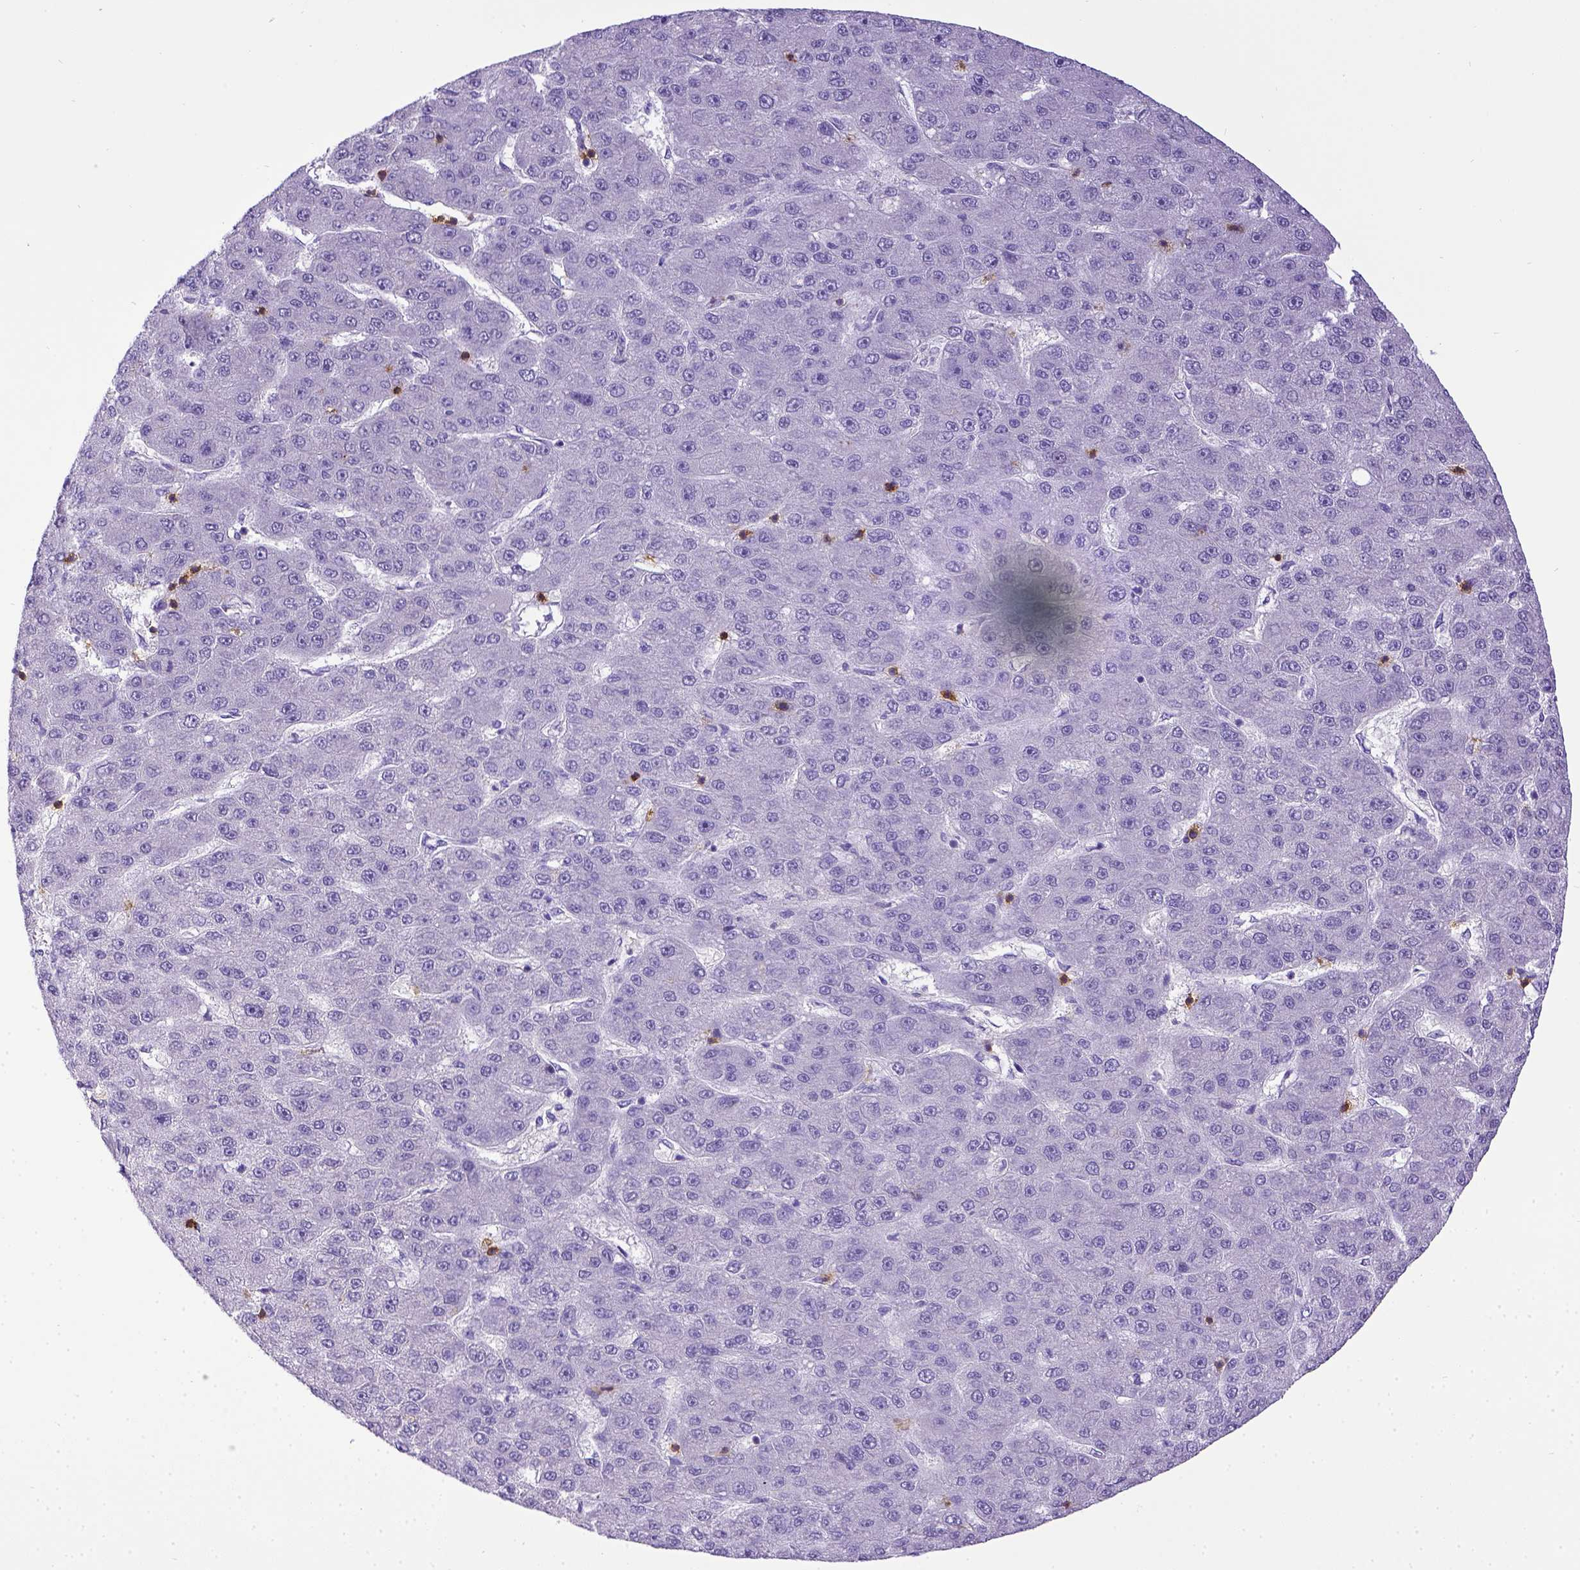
{"staining": {"intensity": "negative", "quantity": "none", "location": "none"}, "tissue": "liver cancer", "cell_type": "Tumor cells", "image_type": "cancer", "snomed": [{"axis": "morphology", "description": "Carcinoma, Hepatocellular, NOS"}, {"axis": "topography", "description": "Liver"}], "caption": "A high-resolution image shows IHC staining of liver hepatocellular carcinoma, which demonstrates no significant staining in tumor cells.", "gene": "CD3E", "patient": {"sex": "male", "age": 67}}